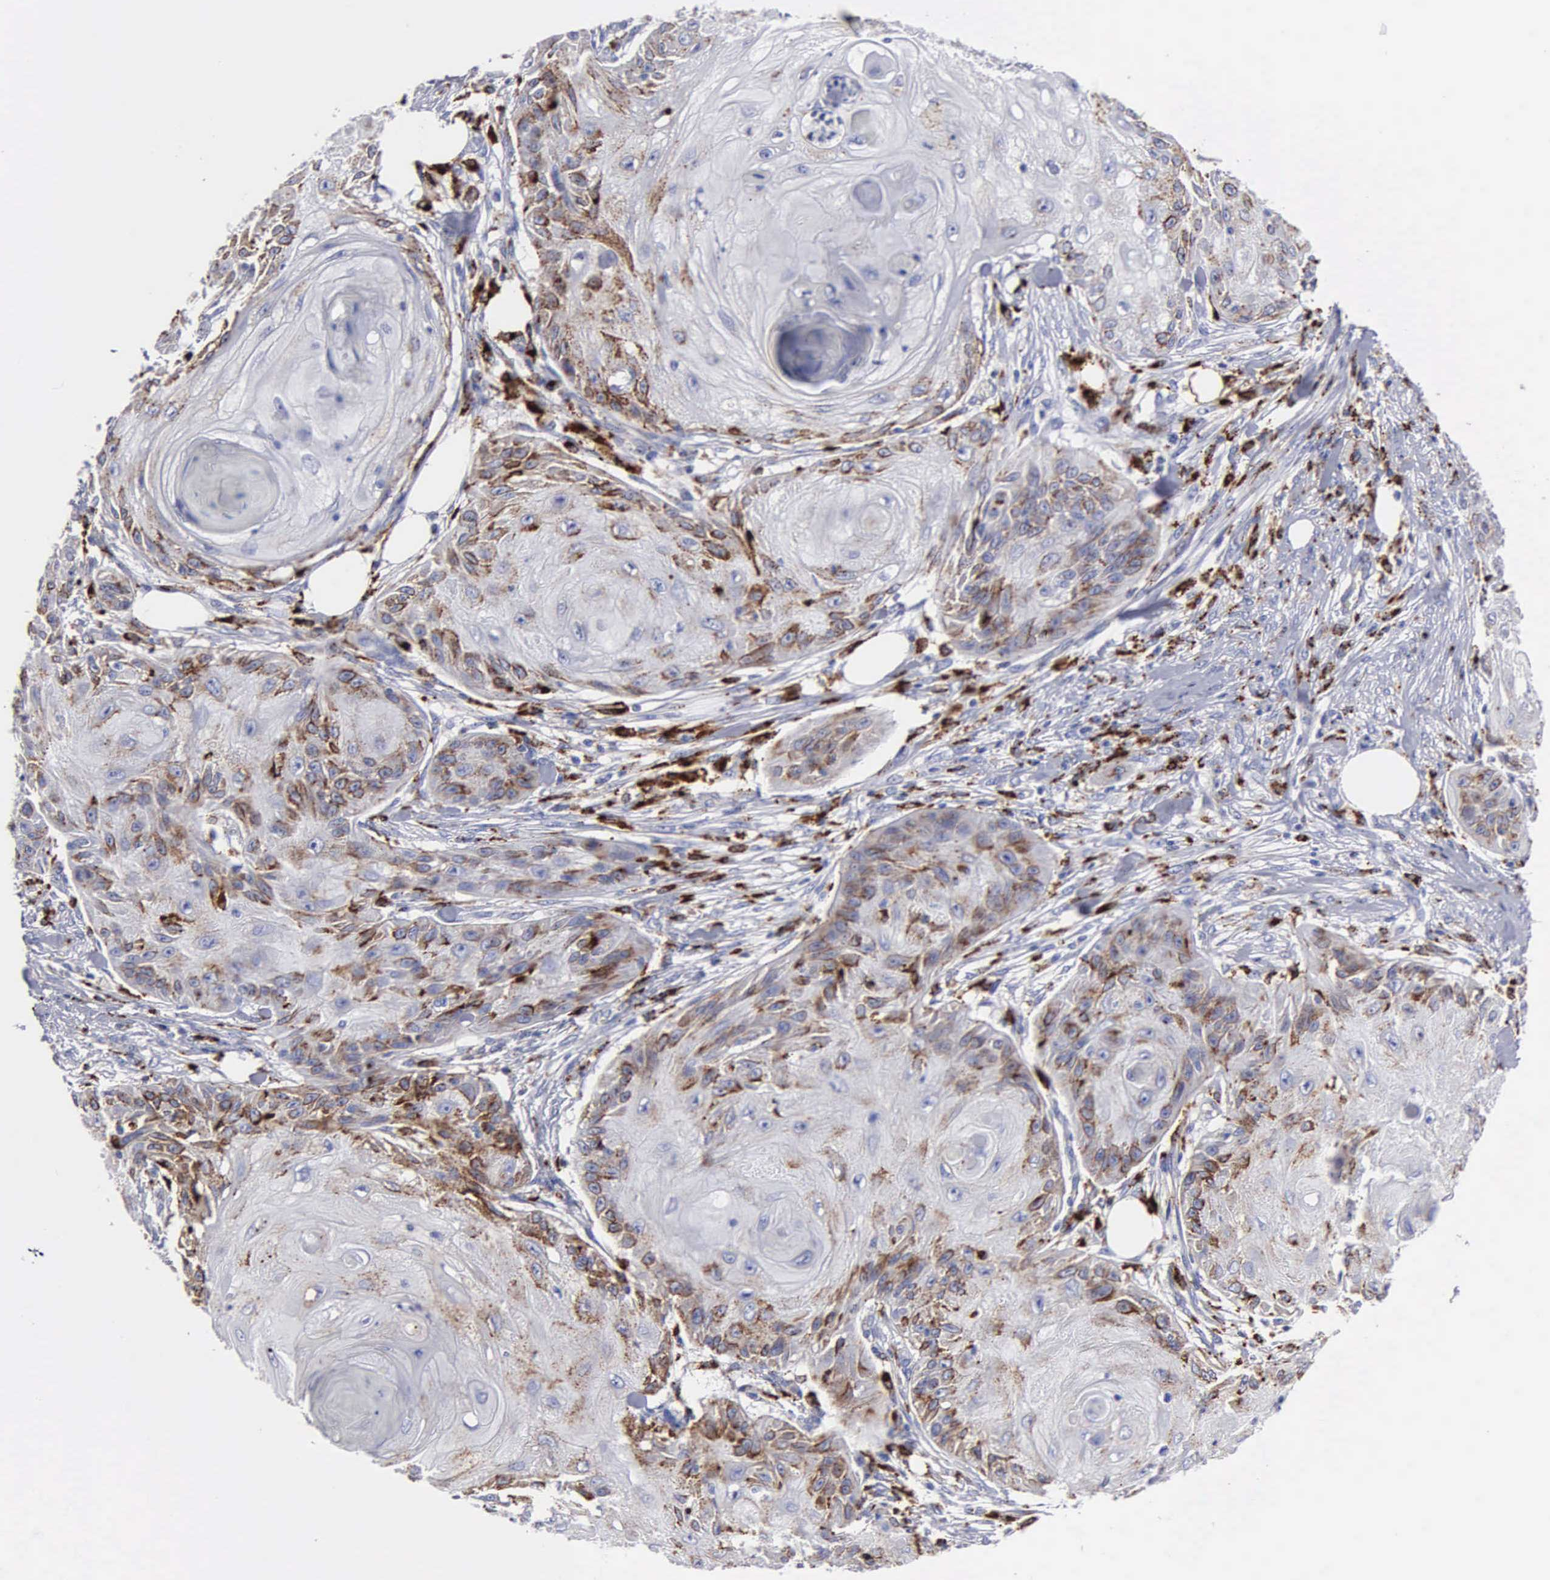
{"staining": {"intensity": "moderate", "quantity": "<25%", "location": "cytoplasmic/membranous"}, "tissue": "skin cancer", "cell_type": "Tumor cells", "image_type": "cancer", "snomed": [{"axis": "morphology", "description": "Squamous cell carcinoma, NOS"}, {"axis": "topography", "description": "Skin"}], "caption": "Squamous cell carcinoma (skin) stained with a protein marker displays moderate staining in tumor cells.", "gene": "CTSH", "patient": {"sex": "female", "age": 88}}